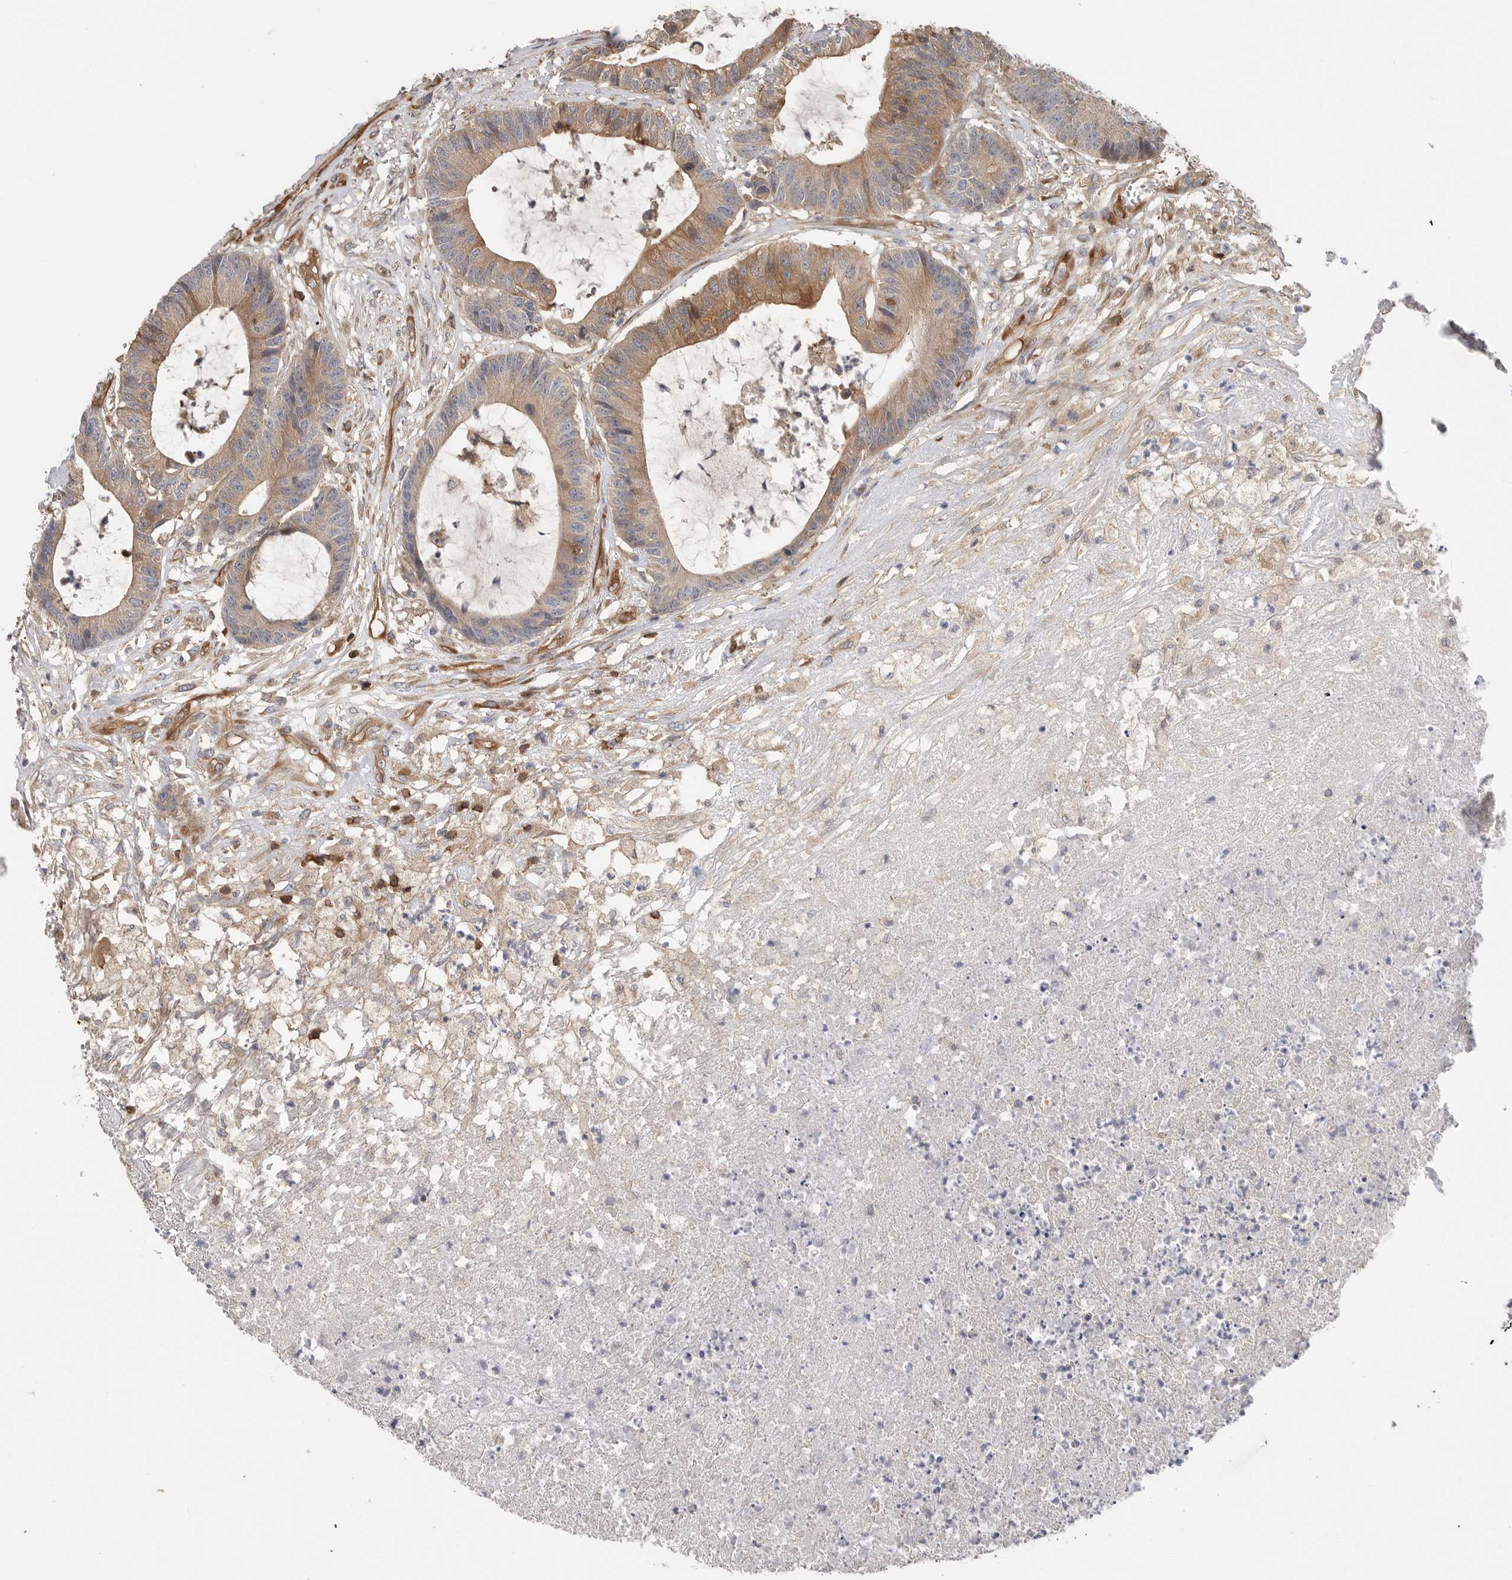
{"staining": {"intensity": "moderate", "quantity": ">75%", "location": "cytoplasmic/membranous"}, "tissue": "colorectal cancer", "cell_type": "Tumor cells", "image_type": "cancer", "snomed": [{"axis": "morphology", "description": "Adenocarcinoma, NOS"}, {"axis": "topography", "description": "Colon"}], "caption": "Protein staining by immunohistochemistry exhibits moderate cytoplasmic/membranous positivity in approximately >75% of tumor cells in colorectal adenocarcinoma.", "gene": "PRKCH", "patient": {"sex": "female", "age": 84}}